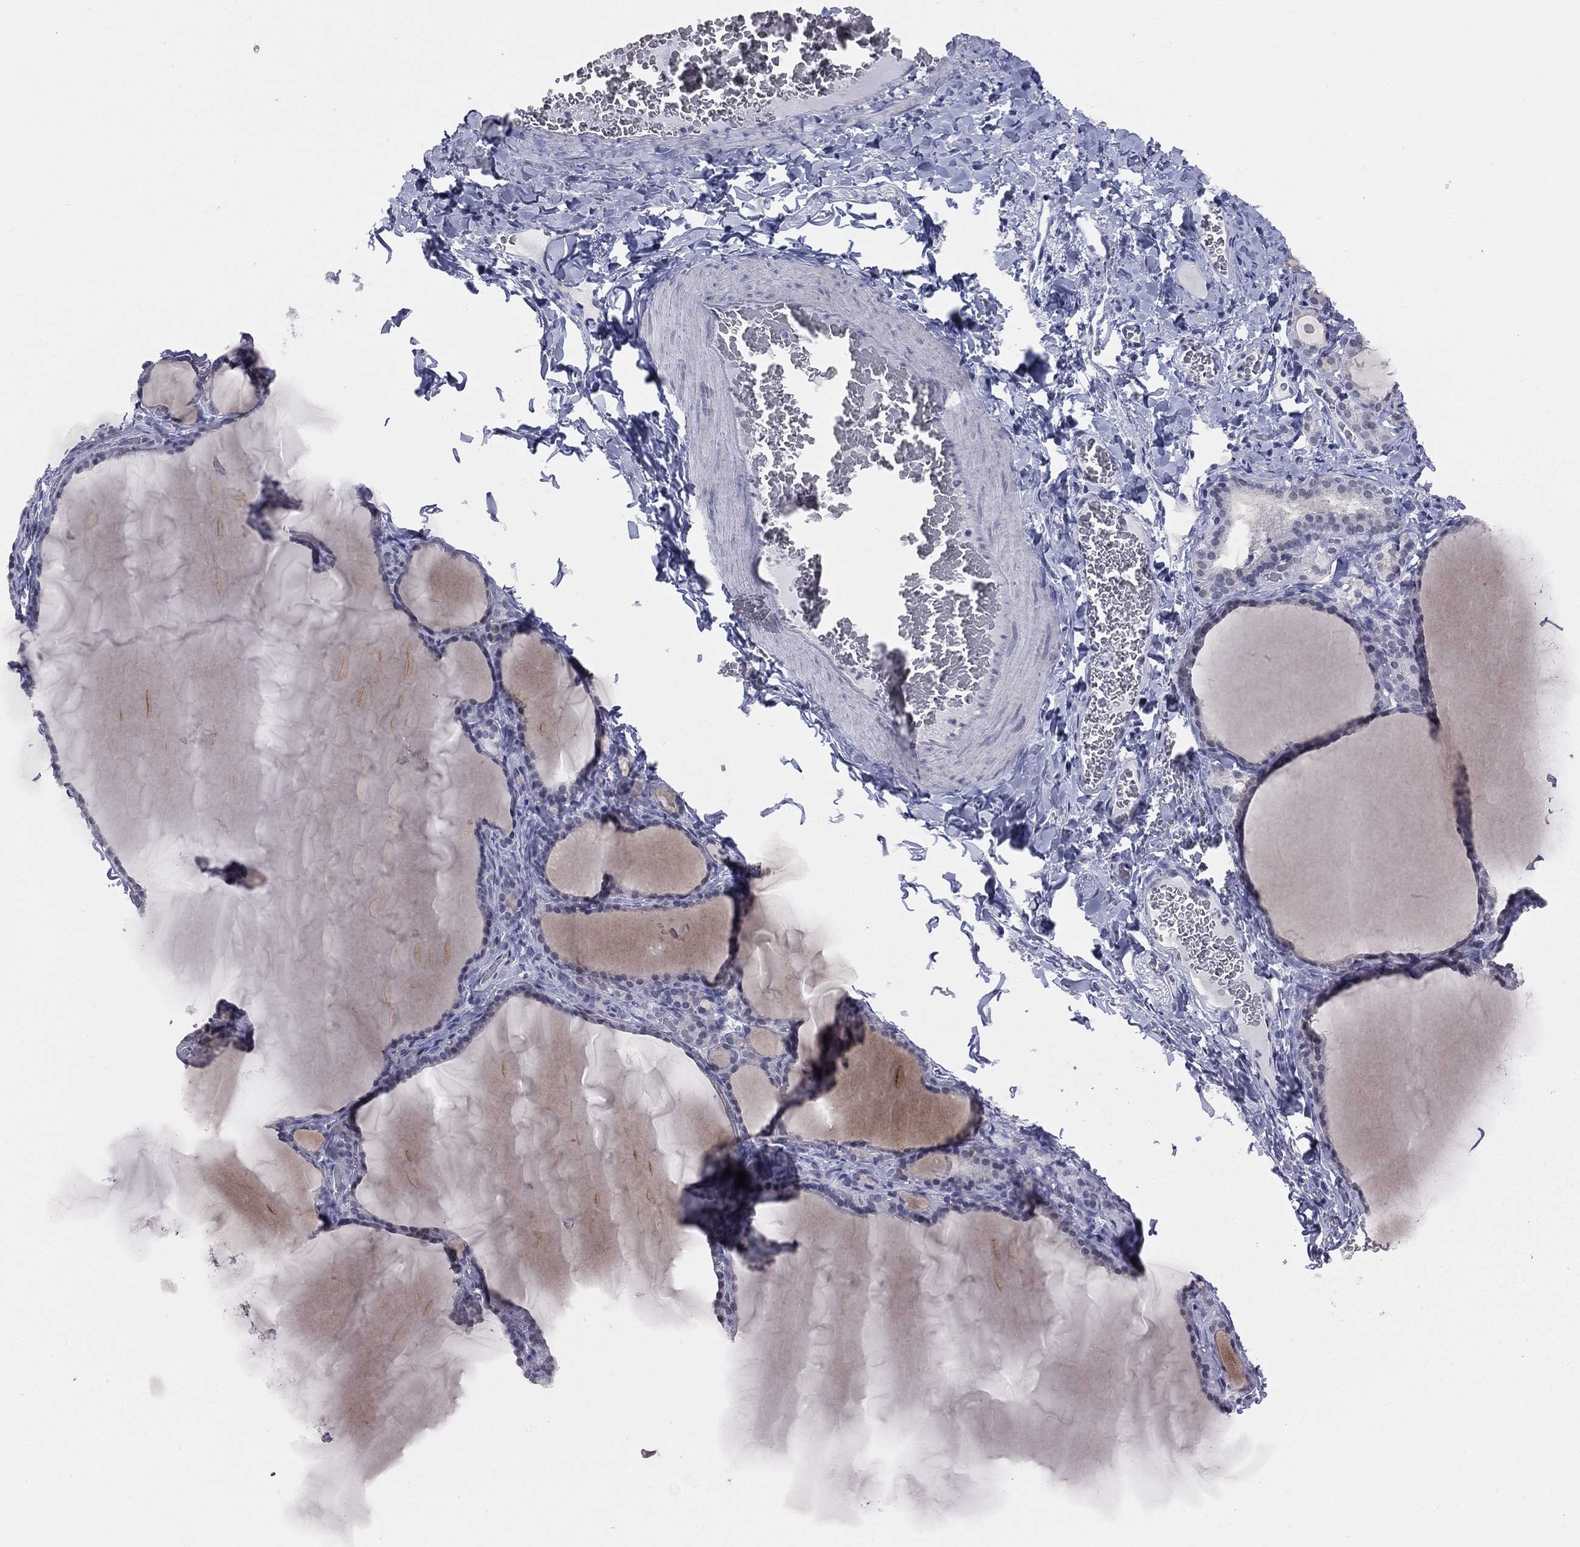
{"staining": {"intensity": "negative", "quantity": "none", "location": "none"}, "tissue": "thyroid gland", "cell_type": "Glandular cells", "image_type": "normal", "snomed": [{"axis": "morphology", "description": "Normal tissue, NOS"}, {"axis": "morphology", "description": "Hyperplasia, NOS"}, {"axis": "topography", "description": "Thyroid gland"}], "caption": "Glandular cells show no significant protein expression in unremarkable thyroid gland.", "gene": "DMKN", "patient": {"sex": "female", "age": 27}}